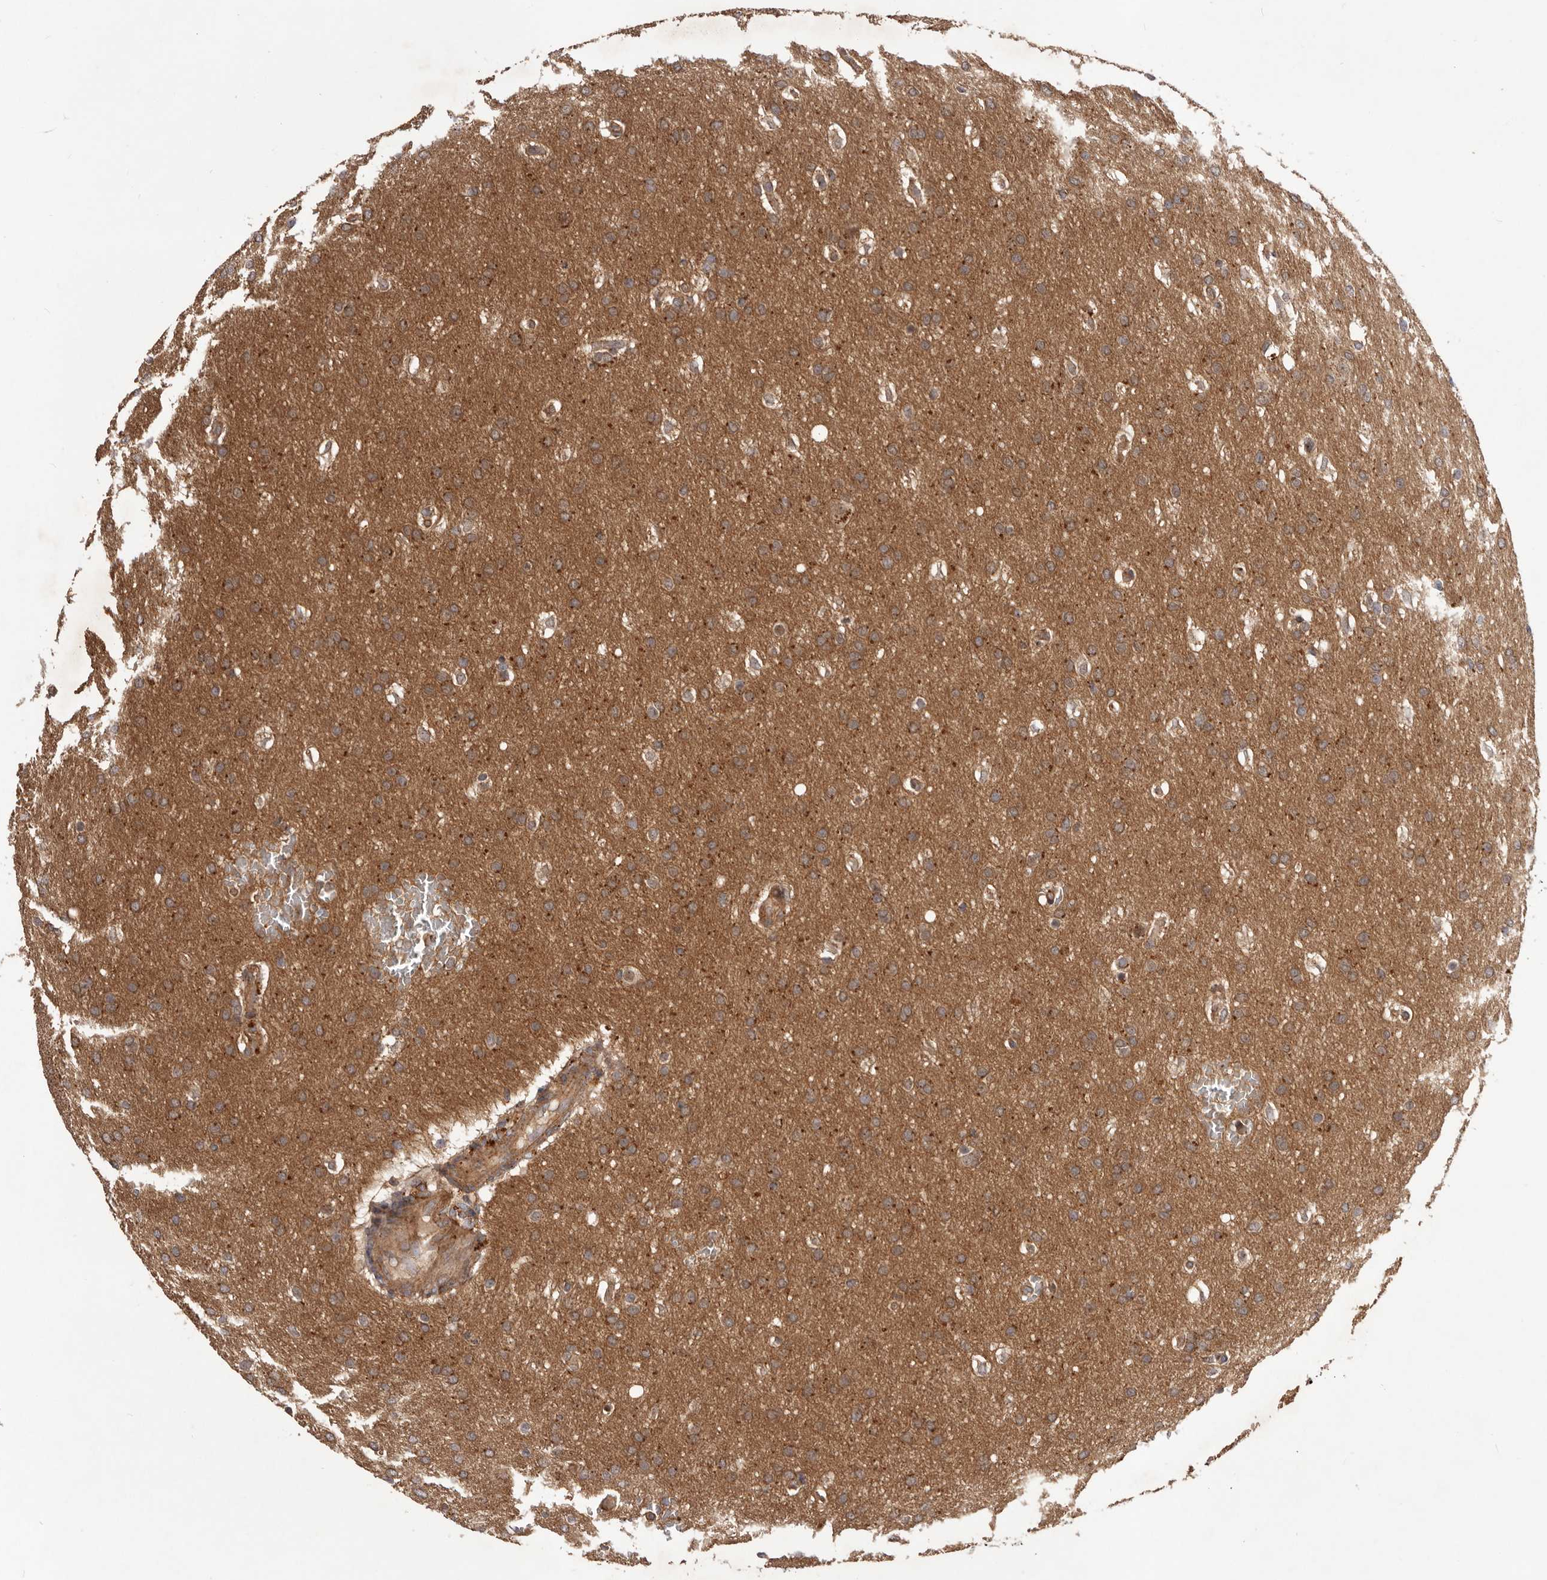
{"staining": {"intensity": "moderate", "quantity": ">75%", "location": "cytoplasmic/membranous"}, "tissue": "glioma", "cell_type": "Tumor cells", "image_type": "cancer", "snomed": [{"axis": "morphology", "description": "Glioma, malignant, Low grade"}, {"axis": "topography", "description": "Brain"}], "caption": "DAB (3,3'-diaminobenzidine) immunohistochemical staining of glioma demonstrates moderate cytoplasmic/membranous protein positivity in approximately >75% of tumor cells. The staining was performed using DAB, with brown indicating positive protein expression. Nuclei are stained blue with hematoxylin.", "gene": "GLIPR2", "patient": {"sex": "female", "age": 37}}